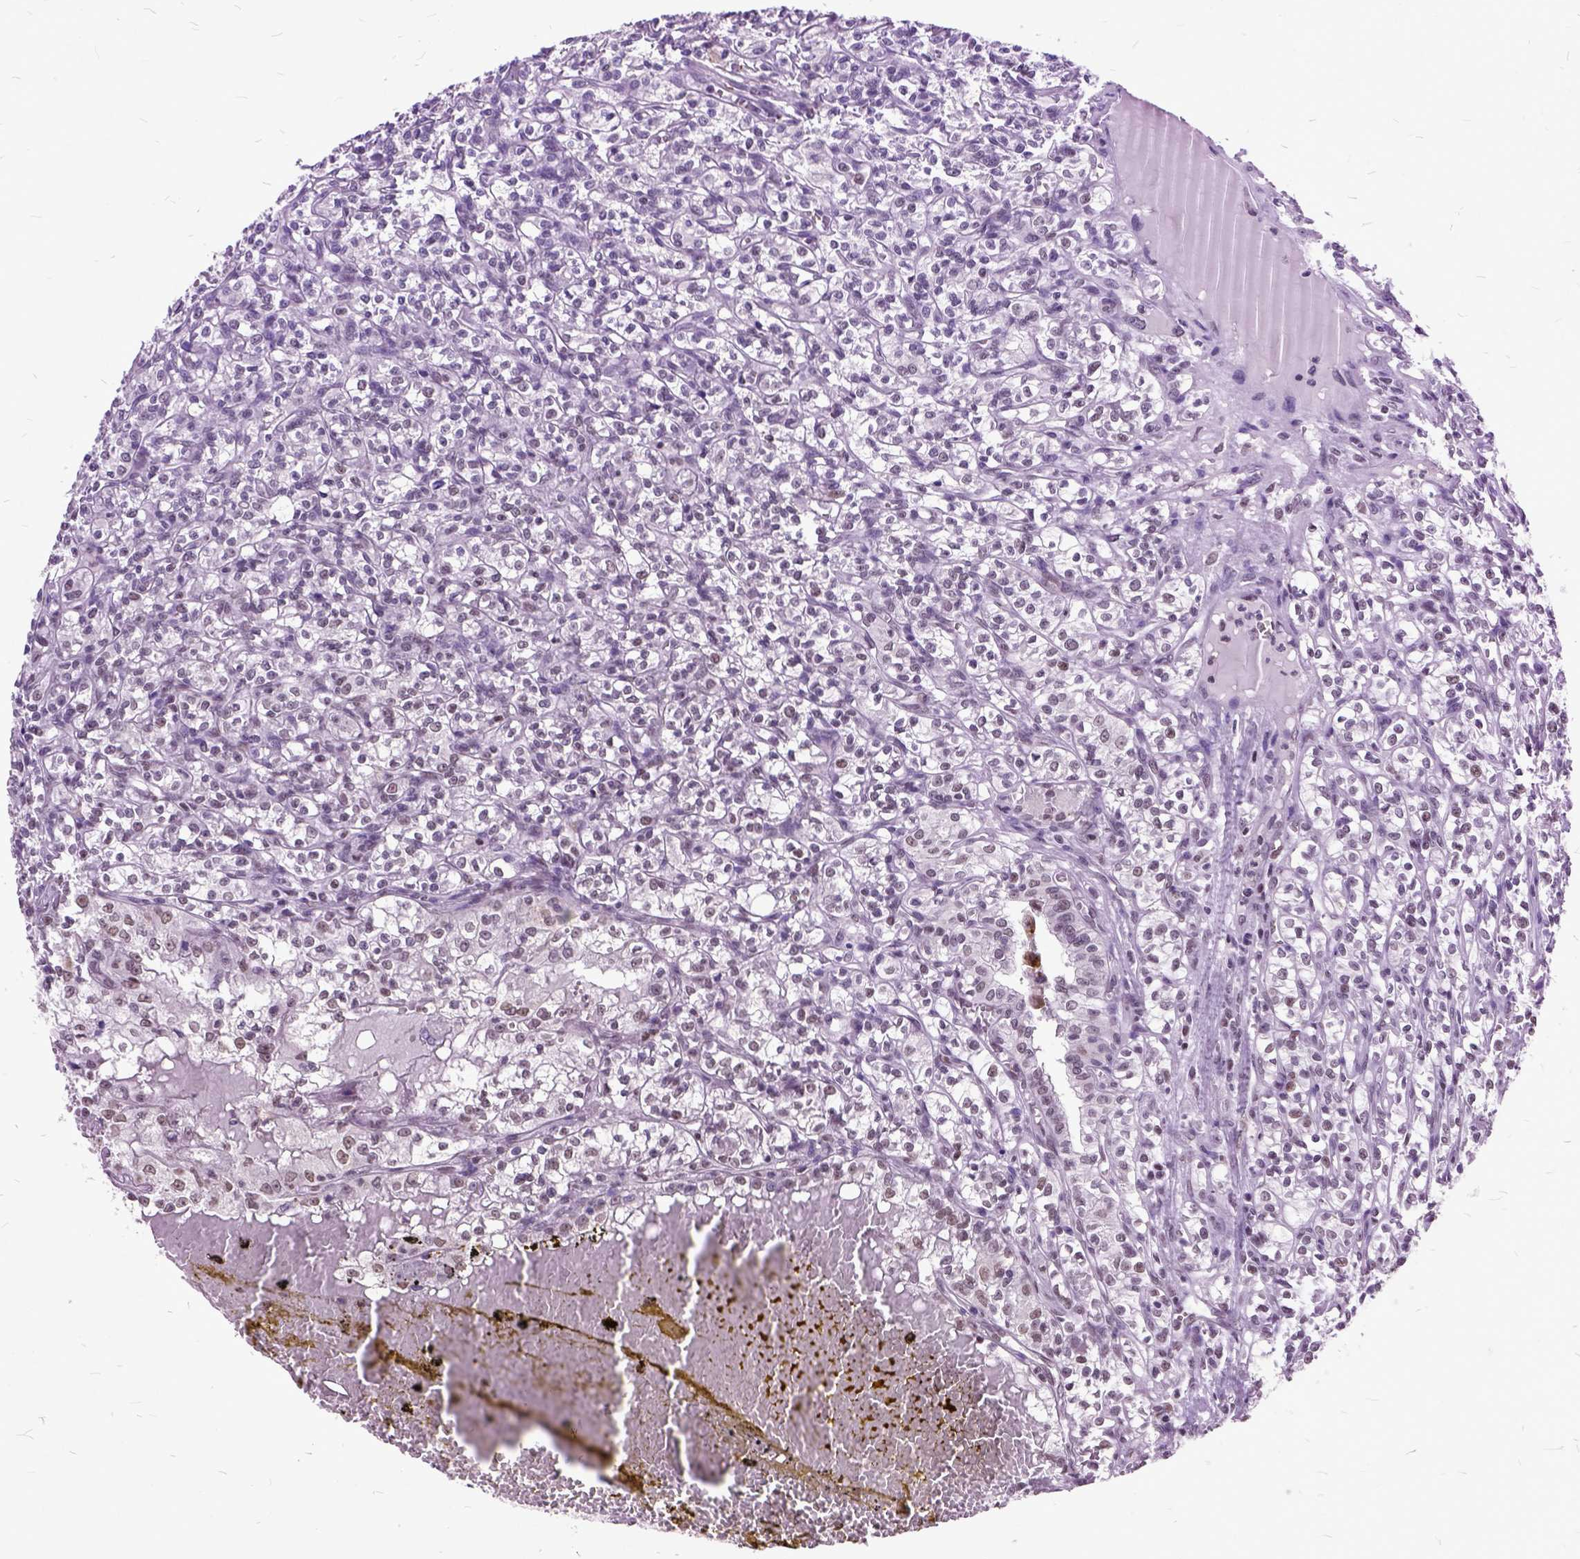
{"staining": {"intensity": "moderate", "quantity": "<25%", "location": "nuclear"}, "tissue": "renal cancer", "cell_type": "Tumor cells", "image_type": "cancer", "snomed": [{"axis": "morphology", "description": "Adenocarcinoma, NOS"}, {"axis": "topography", "description": "Kidney"}], "caption": "Immunohistochemistry (IHC) image of neoplastic tissue: renal cancer (adenocarcinoma) stained using immunohistochemistry (IHC) shows low levels of moderate protein expression localized specifically in the nuclear of tumor cells, appearing as a nuclear brown color.", "gene": "ORC5", "patient": {"sex": "male", "age": 36}}